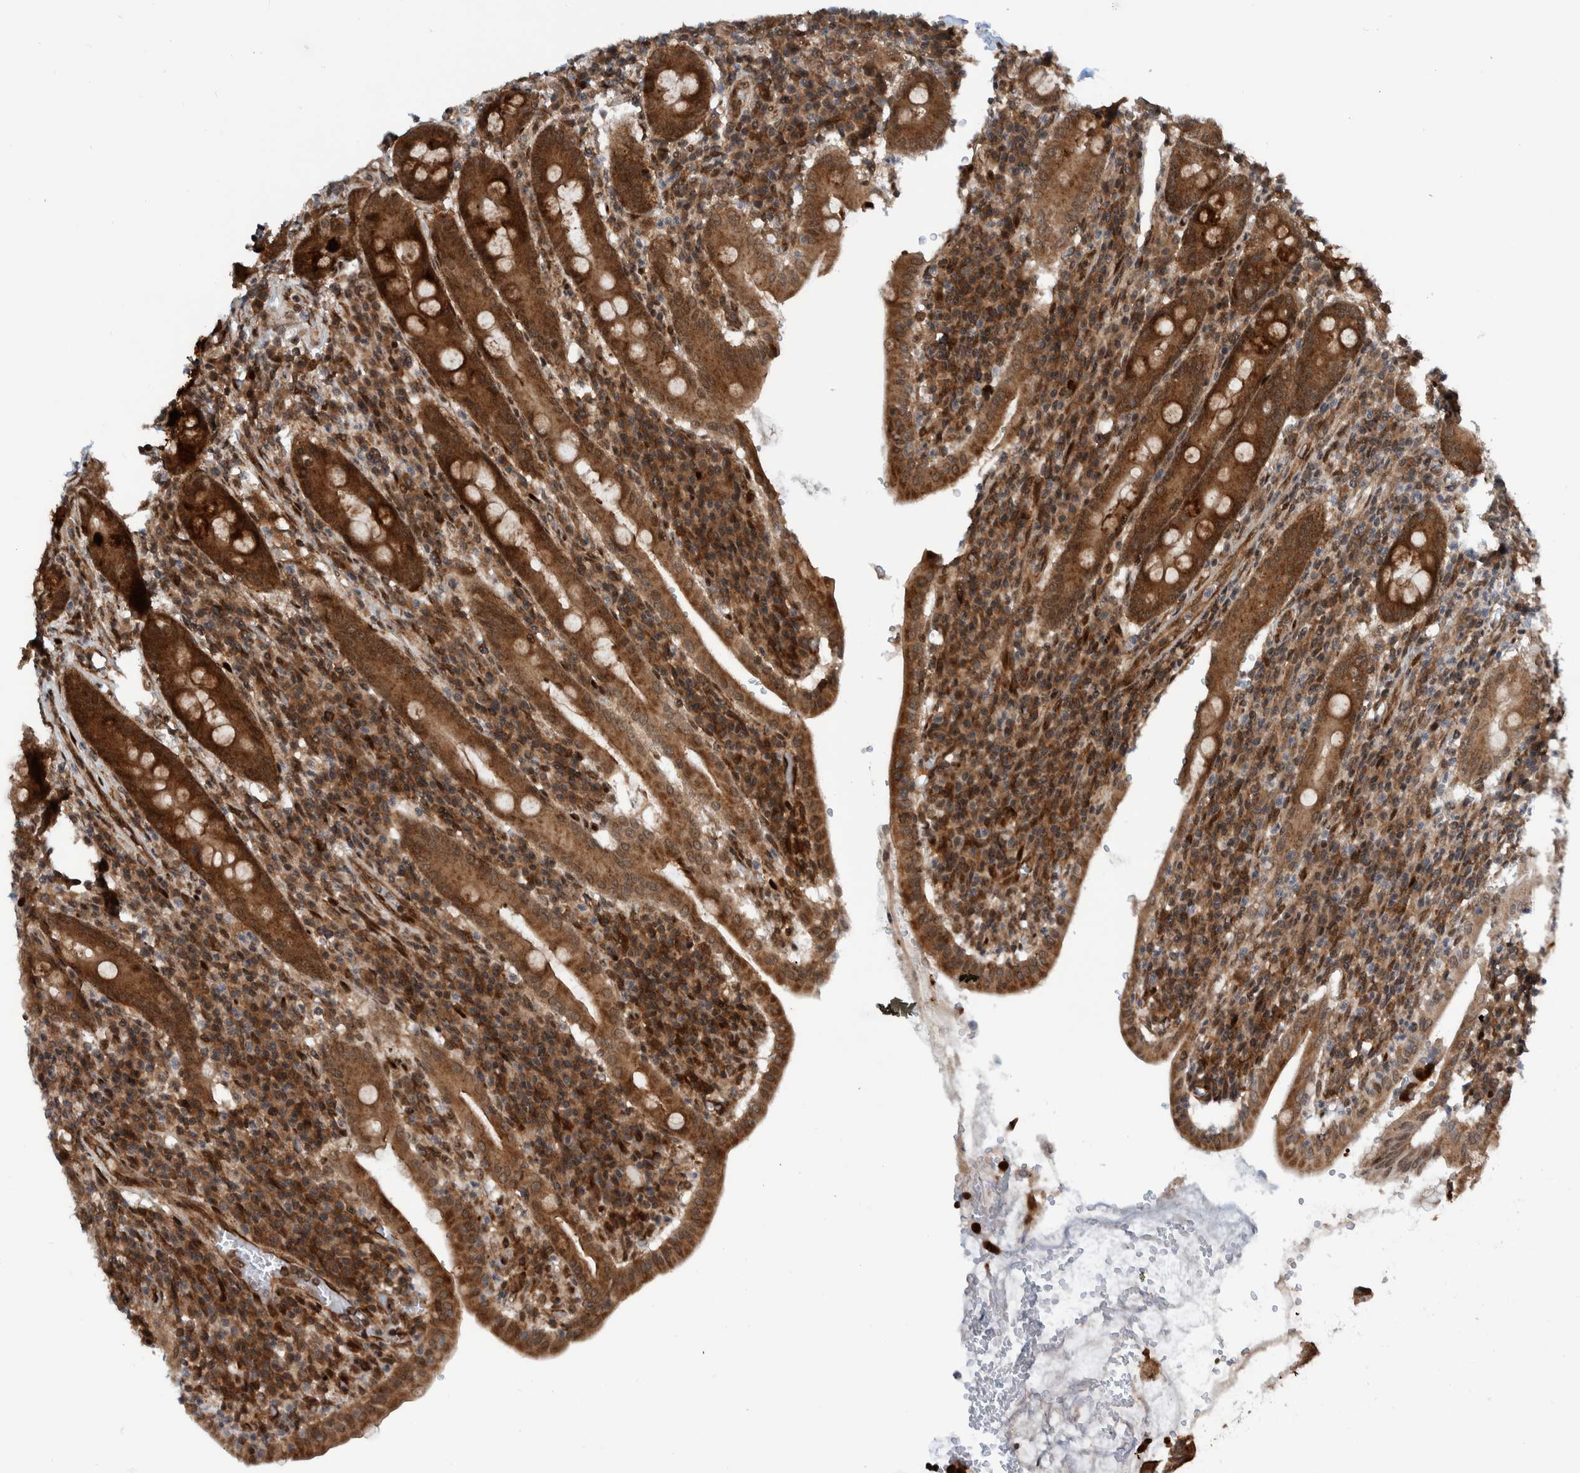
{"staining": {"intensity": "strong", "quantity": ">75%", "location": "cytoplasmic/membranous"}, "tissue": "duodenum", "cell_type": "Glandular cells", "image_type": "normal", "snomed": [{"axis": "morphology", "description": "Normal tissue, NOS"}, {"axis": "morphology", "description": "Adenocarcinoma, NOS"}, {"axis": "topography", "description": "Pancreas"}, {"axis": "topography", "description": "Duodenum"}], "caption": "Duodenum stained with IHC shows strong cytoplasmic/membranous positivity in approximately >75% of glandular cells. Nuclei are stained in blue.", "gene": "ZNF366", "patient": {"sex": "male", "age": 50}}